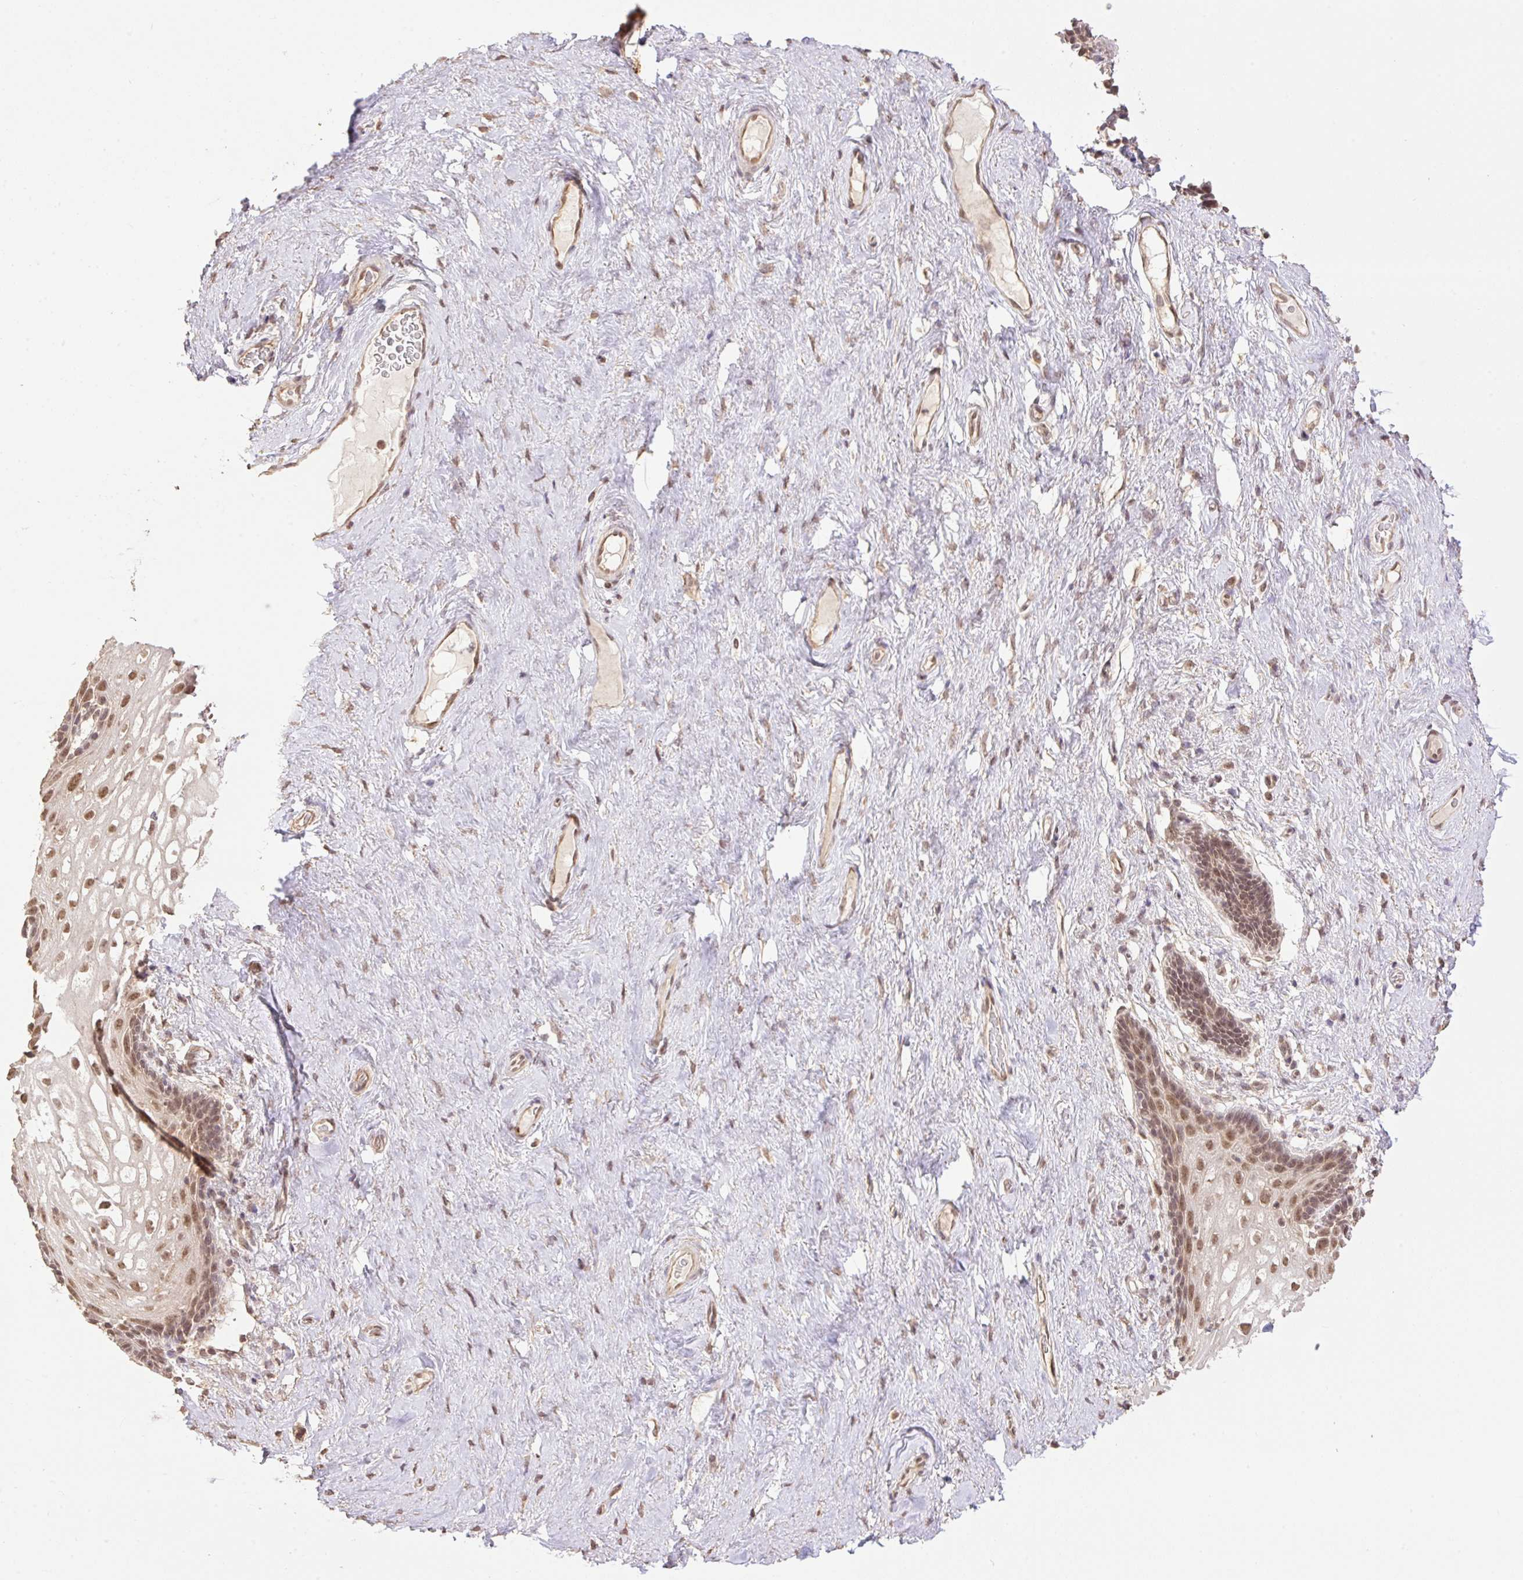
{"staining": {"intensity": "moderate", "quantity": ">75%", "location": "cytoplasmic/membranous,nuclear"}, "tissue": "vagina", "cell_type": "Squamous epithelial cells", "image_type": "normal", "snomed": [{"axis": "morphology", "description": "Normal tissue, NOS"}, {"axis": "topography", "description": "Vagina"}, {"axis": "topography", "description": "Peripheral nerve tissue"}], "caption": "A brown stain labels moderate cytoplasmic/membranous,nuclear positivity of a protein in squamous epithelial cells of benign vagina. (brown staining indicates protein expression, while blue staining denotes nuclei).", "gene": "VPS25", "patient": {"sex": "female", "age": 71}}